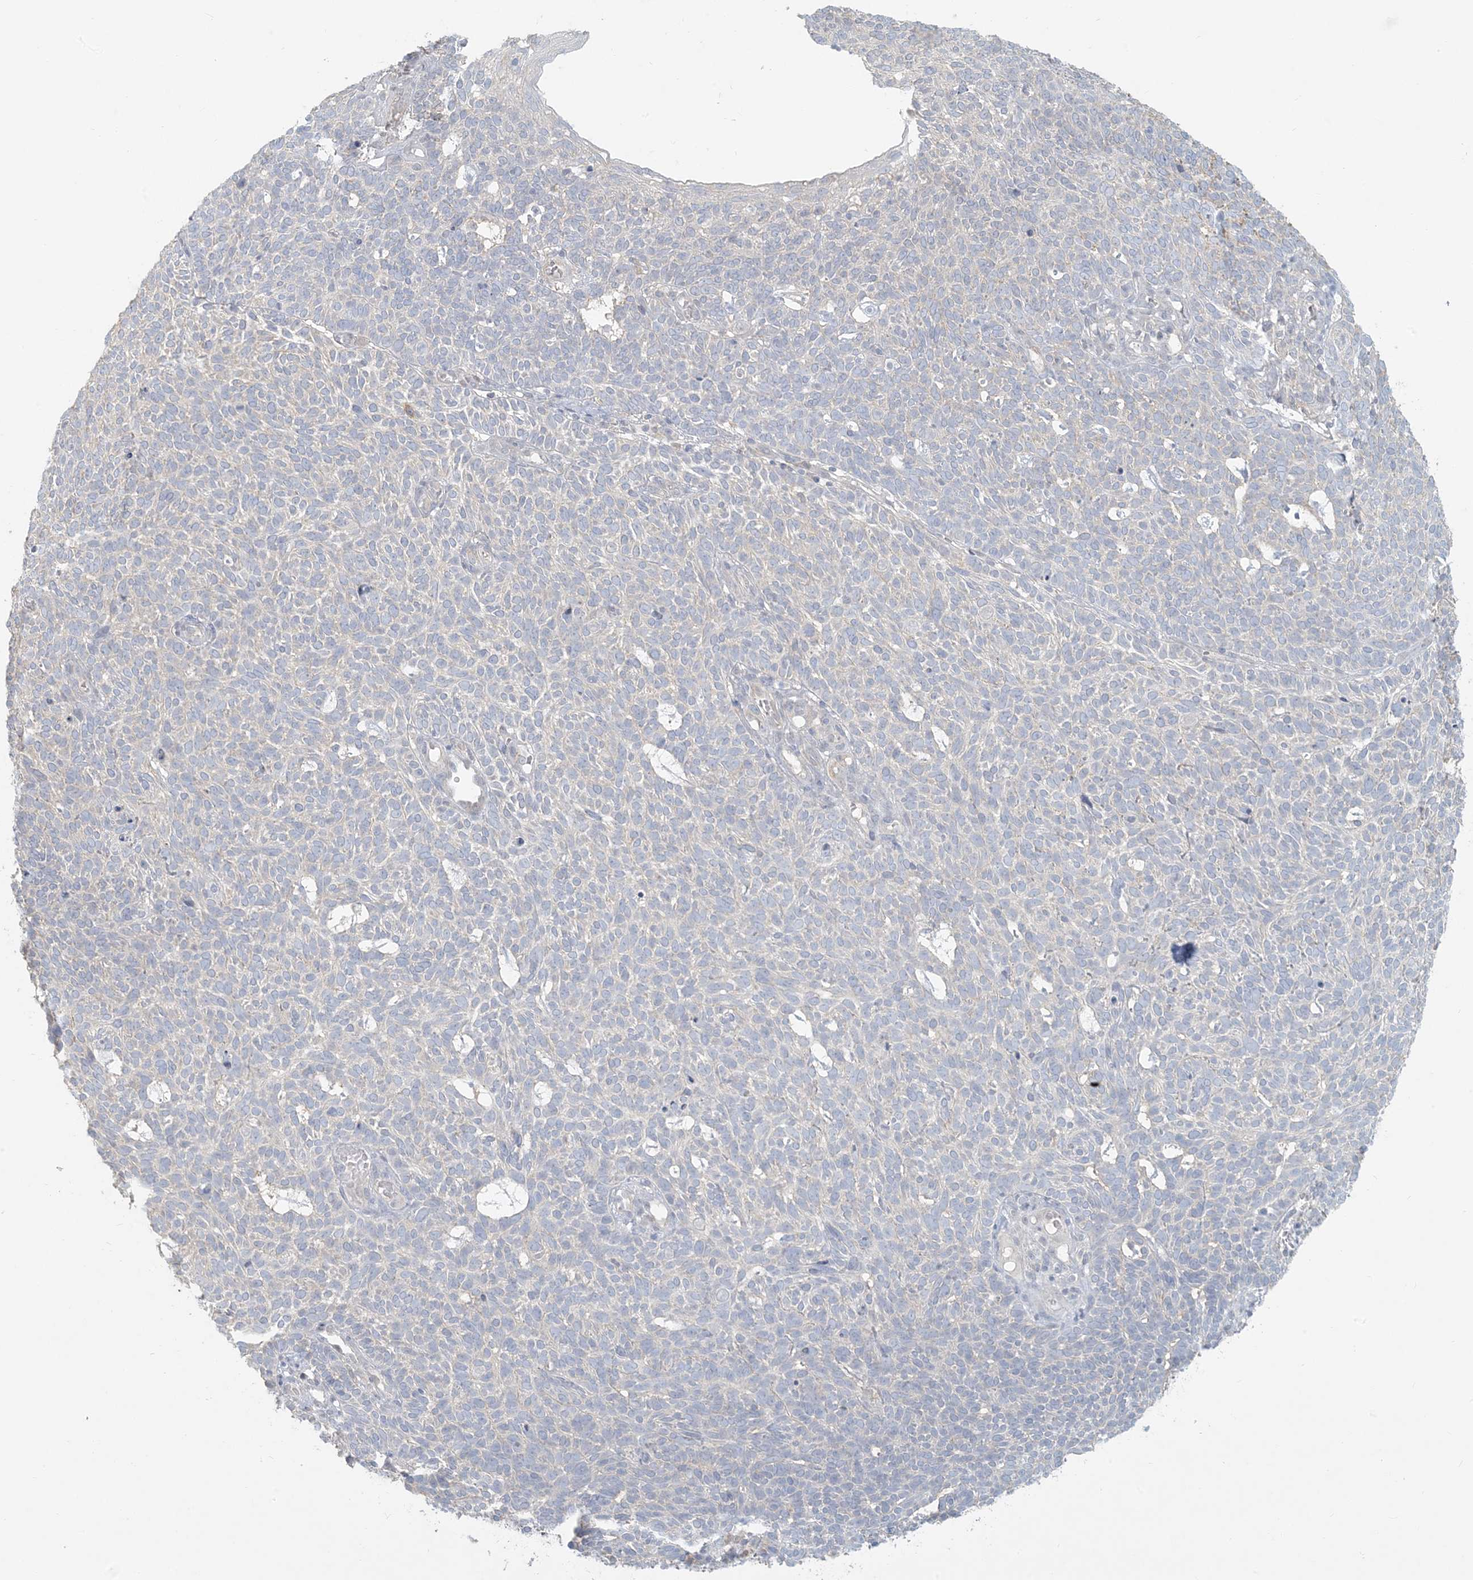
{"staining": {"intensity": "negative", "quantity": "none", "location": "none"}, "tissue": "skin cancer", "cell_type": "Tumor cells", "image_type": "cancer", "snomed": [{"axis": "morphology", "description": "Squamous cell carcinoma, NOS"}, {"axis": "topography", "description": "Skin"}], "caption": "High power microscopy histopathology image of an immunohistochemistry (IHC) image of skin squamous cell carcinoma, revealing no significant expression in tumor cells.", "gene": "HACL1", "patient": {"sex": "female", "age": 90}}